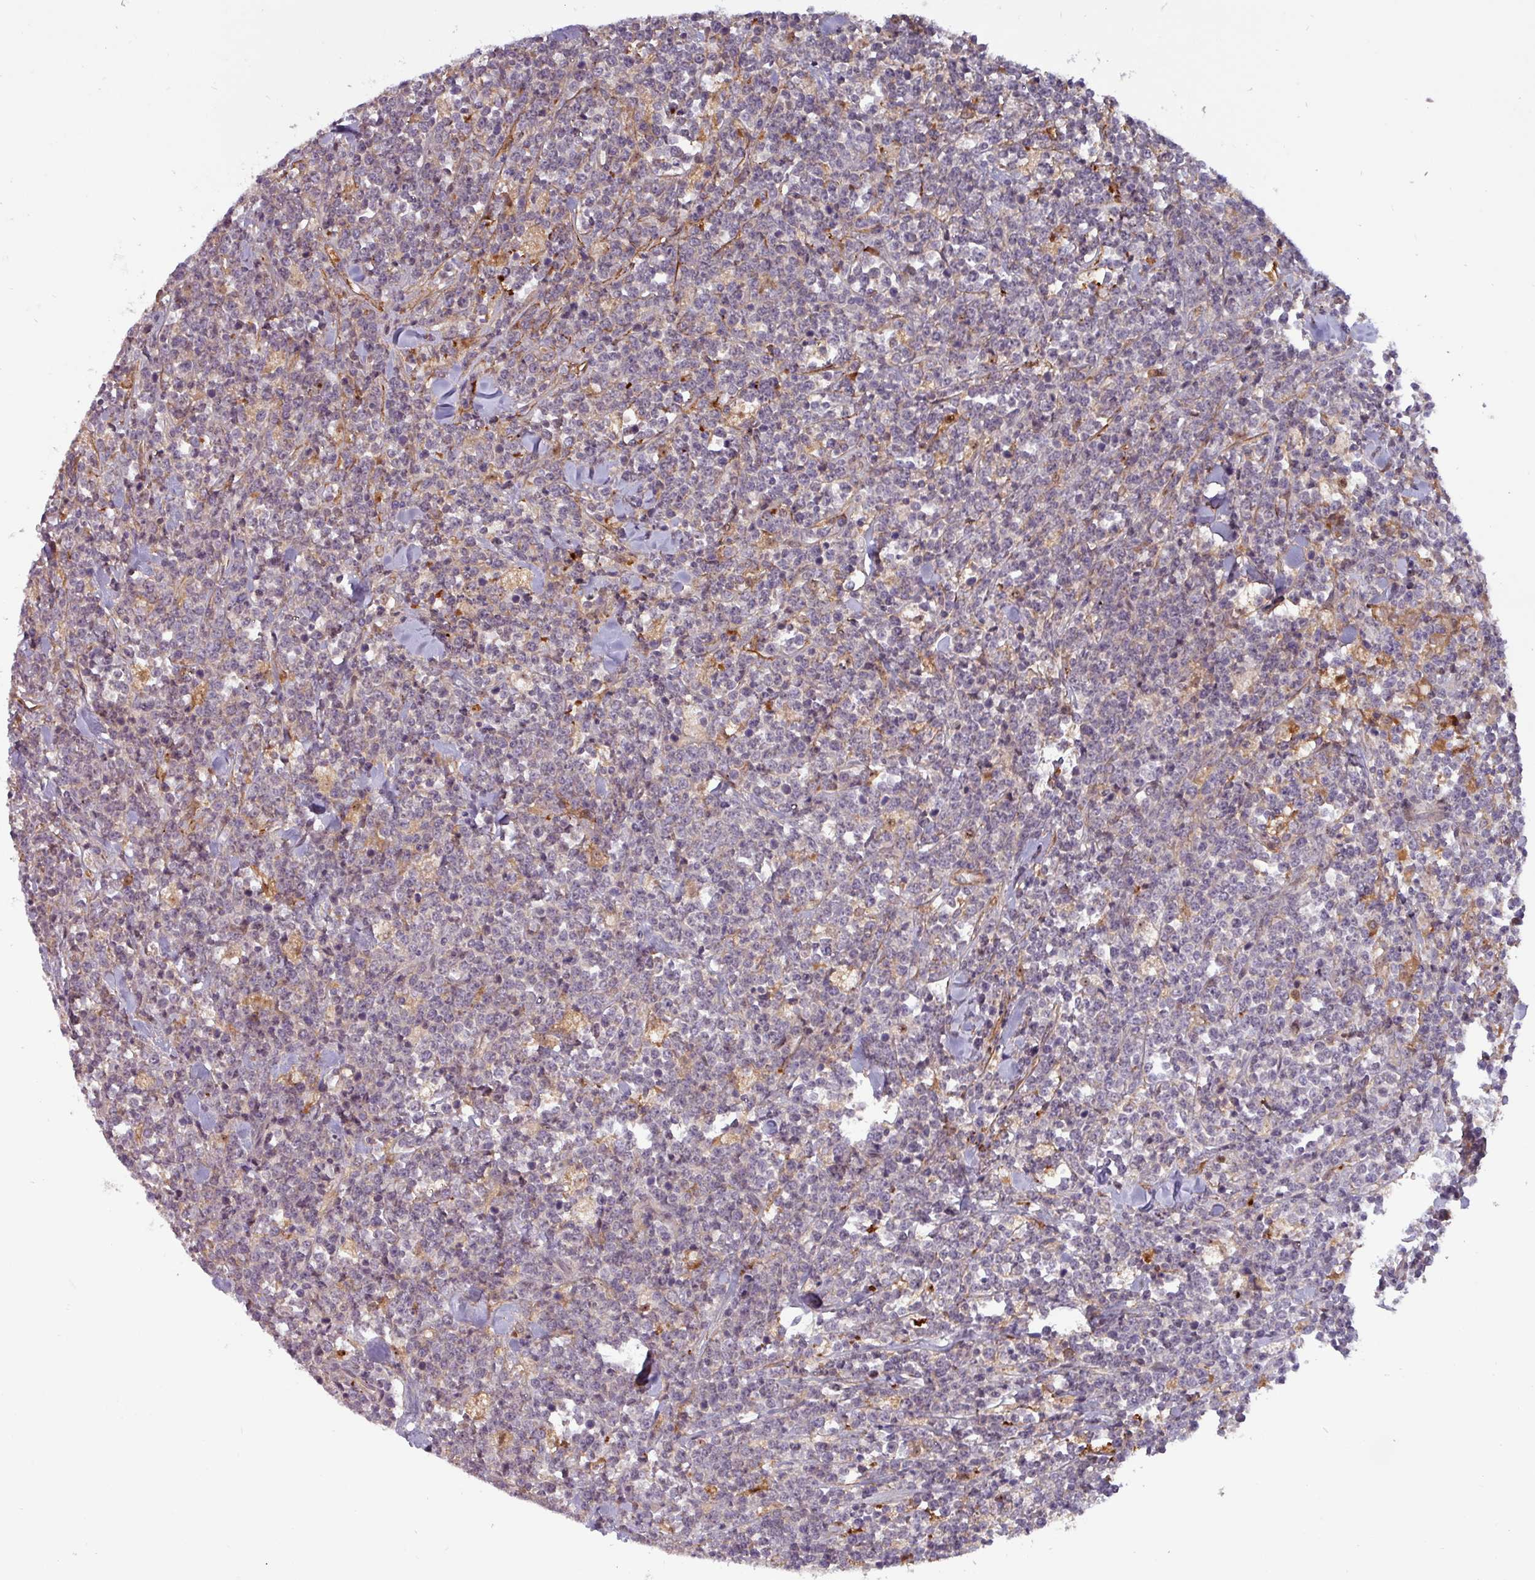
{"staining": {"intensity": "negative", "quantity": "none", "location": "none"}, "tissue": "lymphoma", "cell_type": "Tumor cells", "image_type": "cancer", "snomed": [{"axis": "morphology", "description": "Malignant lymphoma, non-Hodgkin's type, High grade"}, {"axis": "topography", "description": "Small intestine"}, {"axis": "topography", "description": "Colon"}], "caption": "Immunohistochemistry histopathology image of human lymphoma stained for a protein (brown), which shows no staining in tumor cells.", "gene": "PCED1A", "patient": {"sex": "male", "age": 8}}